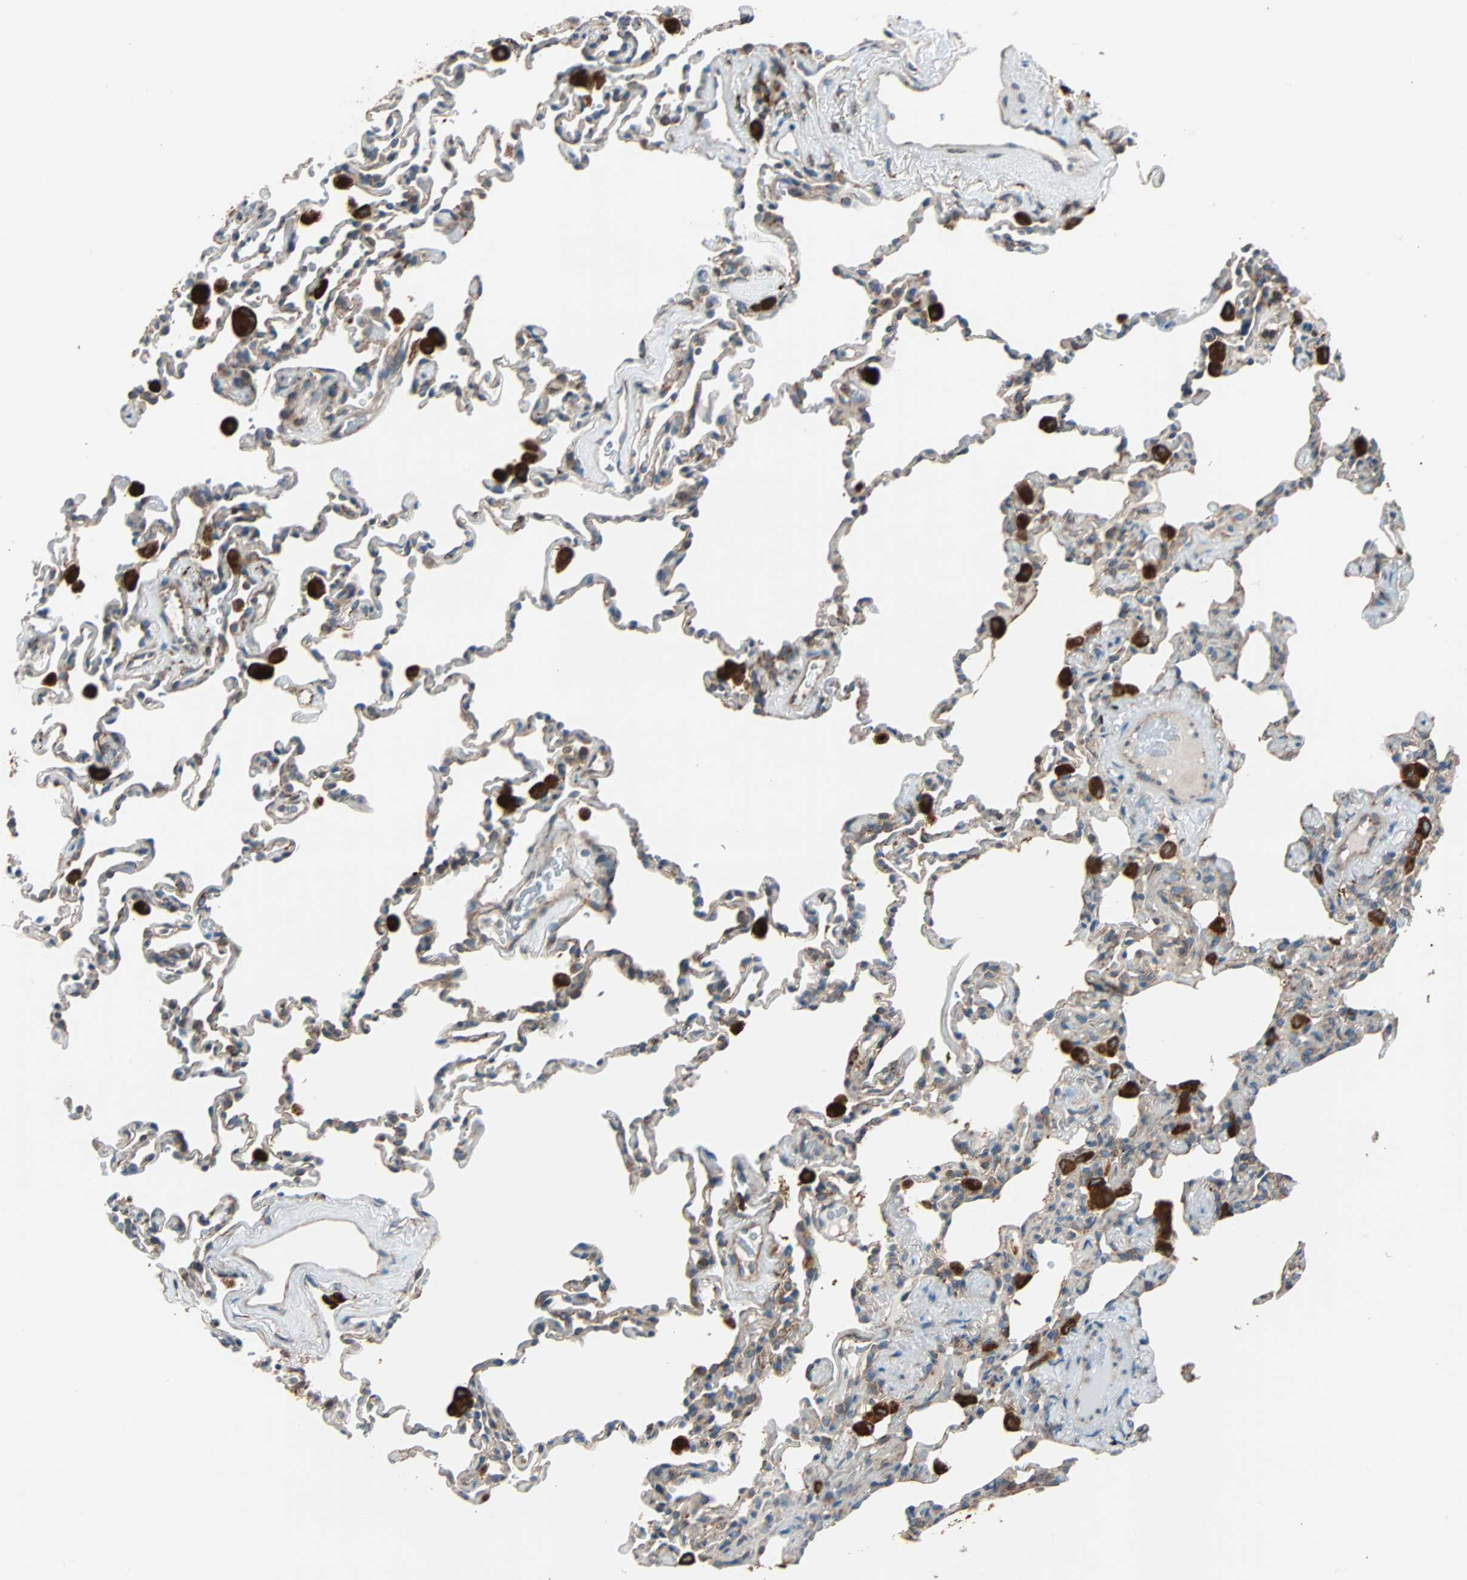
{"staining": {"intensity": "weak", "quantity": ">75%", "location": "cytoplasmic/membranous"}, "tissue": "lung", "cell_type": "Alveolar cells", "image_type": "normal", "snomed": [{"axis": "morphology", "description": "Normal tissue, NOS"}, {"axis": "topography", "description": "Lung"}], "caption": "This photomicrograph shows immunohistochemistry staining of normal human lung, with low weak cytoplasmic/membranous expression in about >75% of alveolar cells.", "gene": "PHYH", "patient": {"sex": "male", "age": 59}}